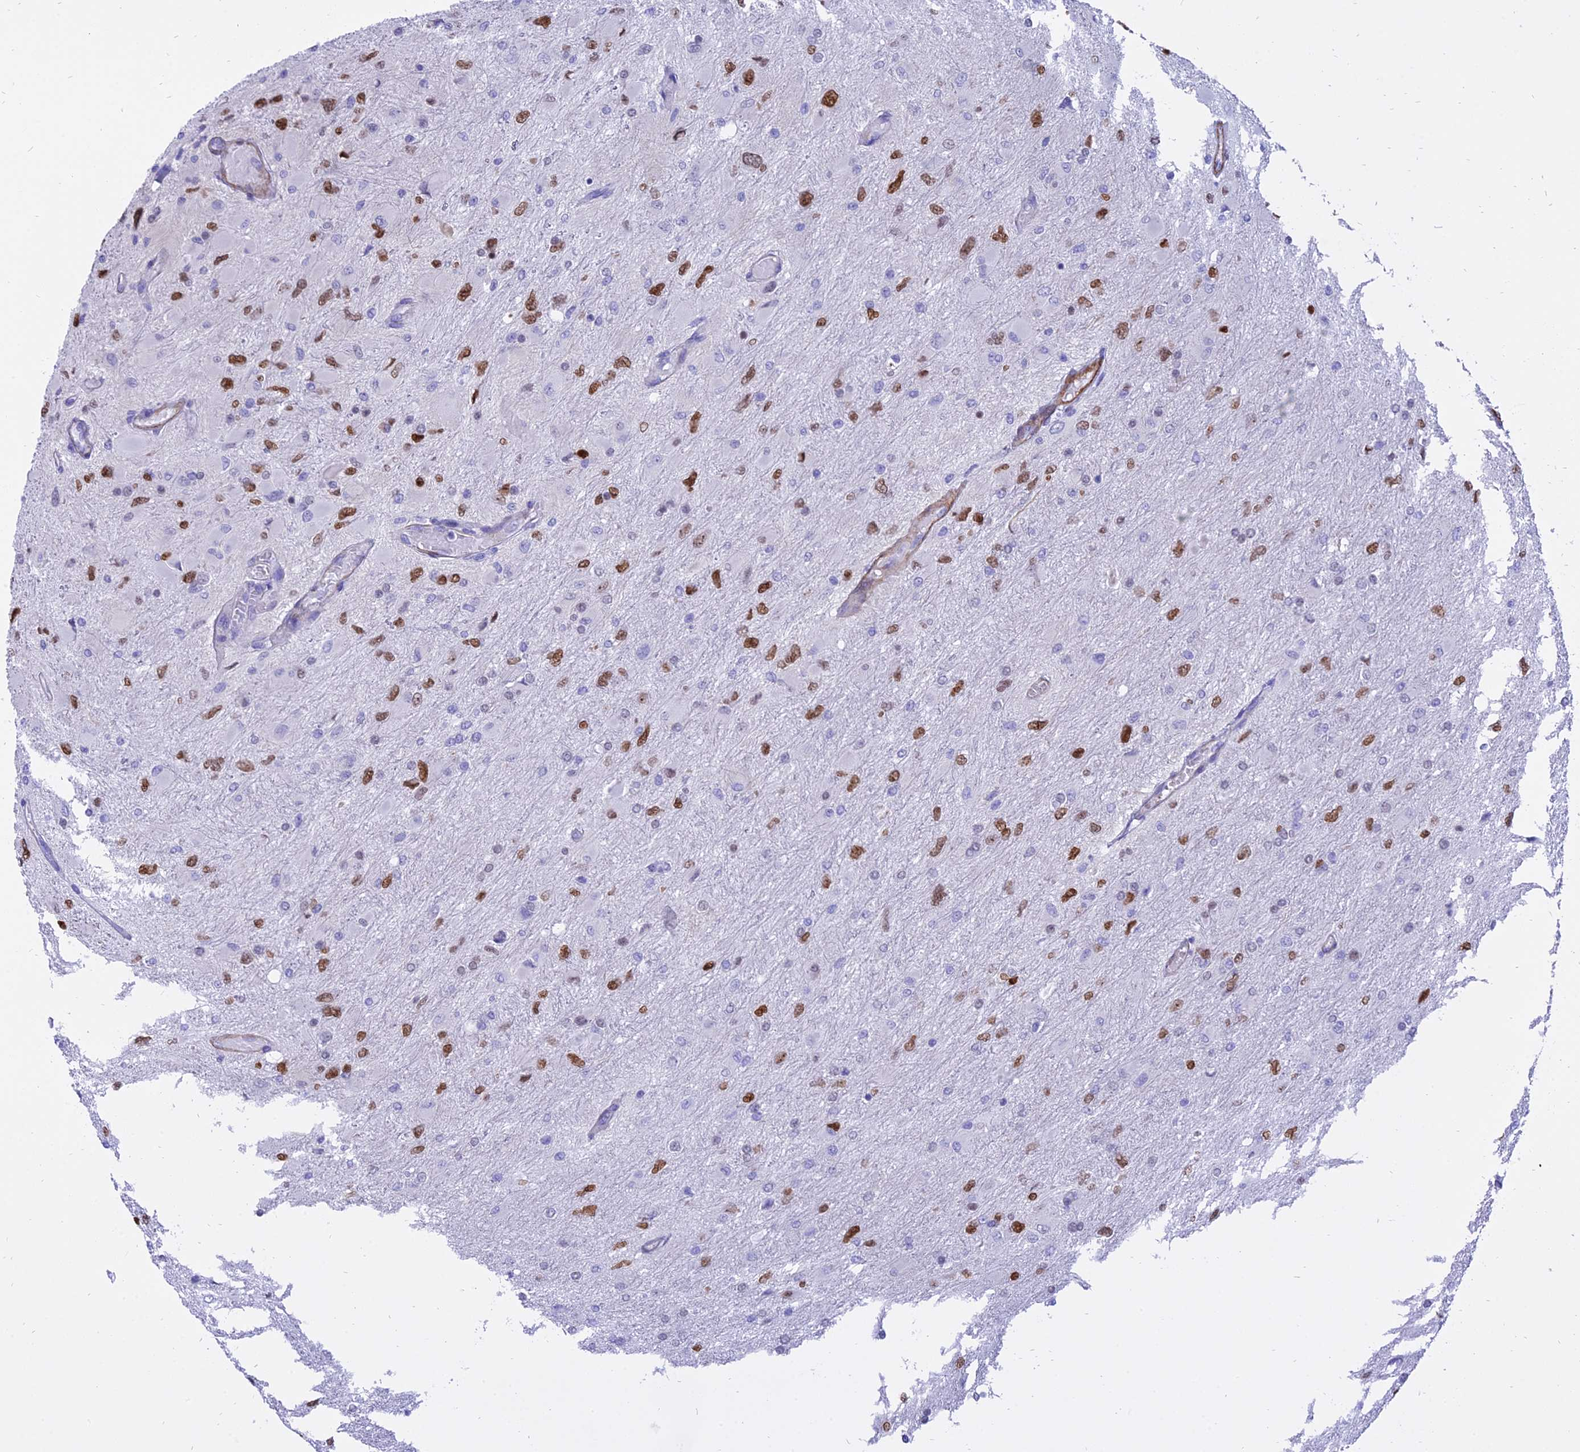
{"staining": {"intensity": "moderate", "quantity": "25%-75%", "location": "nuclear"}, "tissue": "glioma", "cell_type": "Tumor cells", "image_type": "cancer", "snomed": [{"axis": "morphology", "description": "Glioma, malignant, High grade"}, {"axis": "topography", "description": "Cerebral cortex"}], "caption": "Protein staining demonstrates moderate nuclear staining in about 25%-75% of tumor cells in malignant high-grade glioma.", "gene": "CENPV", "patient": {"sex": "female", "age": 36}}